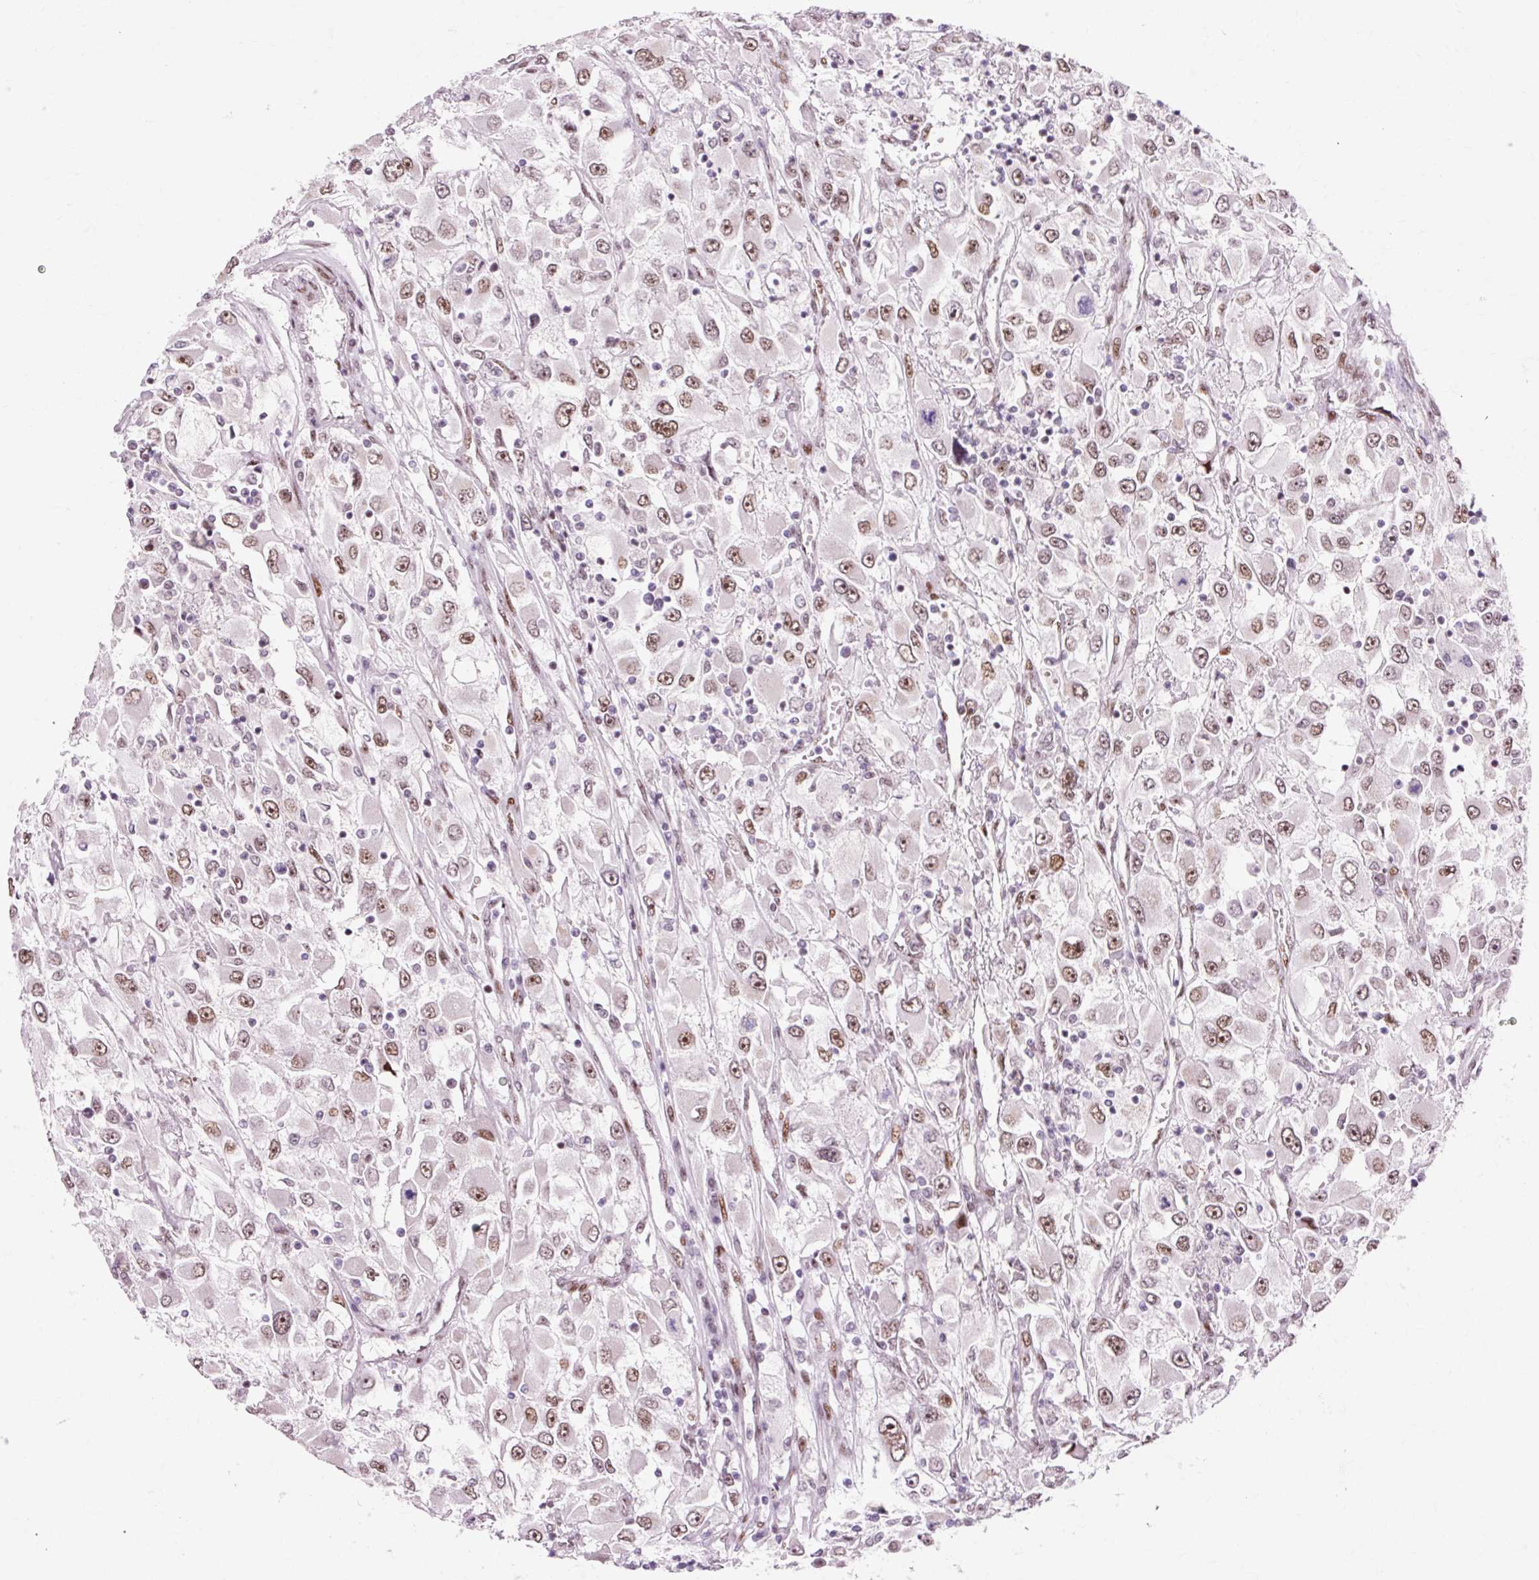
{"staining": {"intensity": "weak", "quantity": ">75%", "location": "nuclear"}, "tissue": "renal cancer", "cell_type": "Tumor cells", "image_type": "cancer", "snomed": [{"axis": "morphology", "description": "Adenocarcinoma, NOS"}, {"axis": "topography", "description": "Kidney"}], "caption": "Tumor cells reveal low levels of weak nuclear staining in approximately >75% of cells in human renal cancer.", "gene": "MACROD2", "patient": {"sex": "female", "age": 52}}